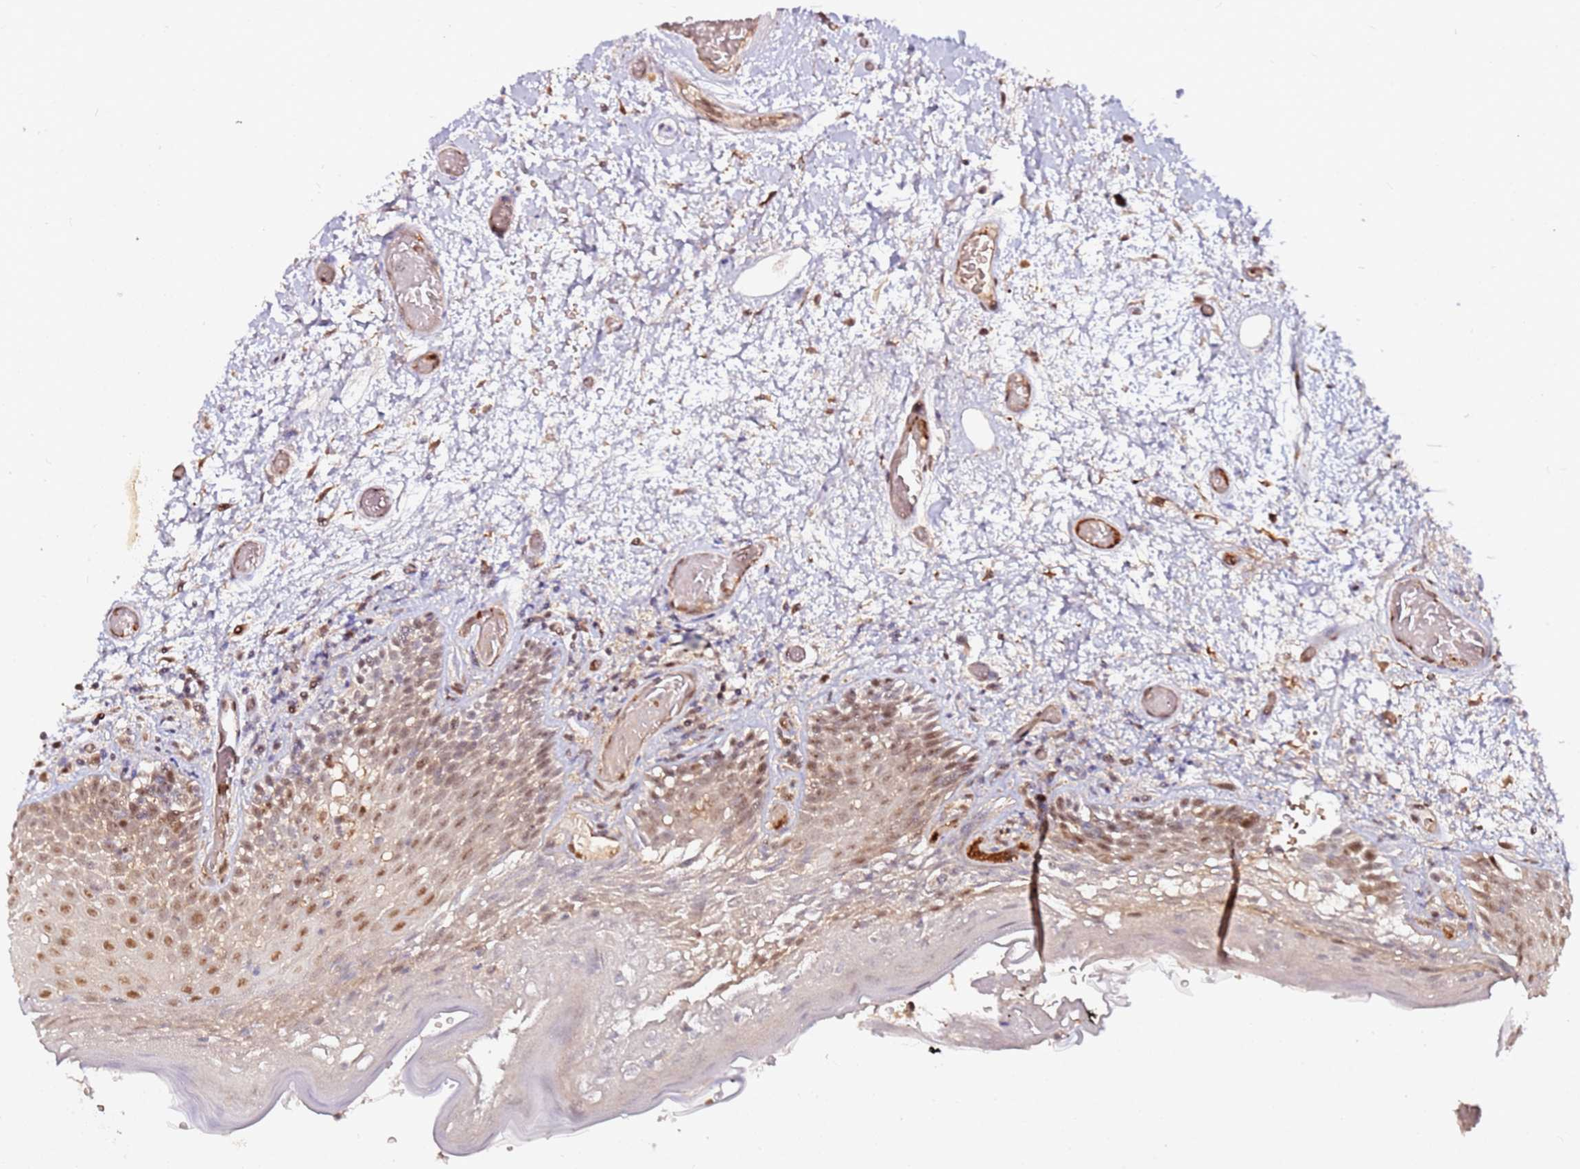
{"staining": {"intensity": "strong", "quantity": "25%-75%", "location": "nuclear"}, "tissue": "oral mucosa", "cell_type": "Squamous epithelial cells", "image_type": "normal", "snomed": [{"axis": "morphology", "description": "Normal tissue, NOS"}, {"axis": "morphology", "description": "Squamous cell carcinoma, NOS"}, {"axis": "topography", "description": "Oral tissue"}, {"axis": "topography", "description": "Tounge, NOS"}, {"axis": "topography", "description": "Head-Neck"}], "caption": "A high-resolution micrograph shows immunohistochemistry (IHC) staining of normal oral mucosa, which reveals strong nuclear positivity in approximately 25%-75% of squamous epithelial cells.", "gene": "RGS18", "patient": {"sex": "male", "age": 76}}